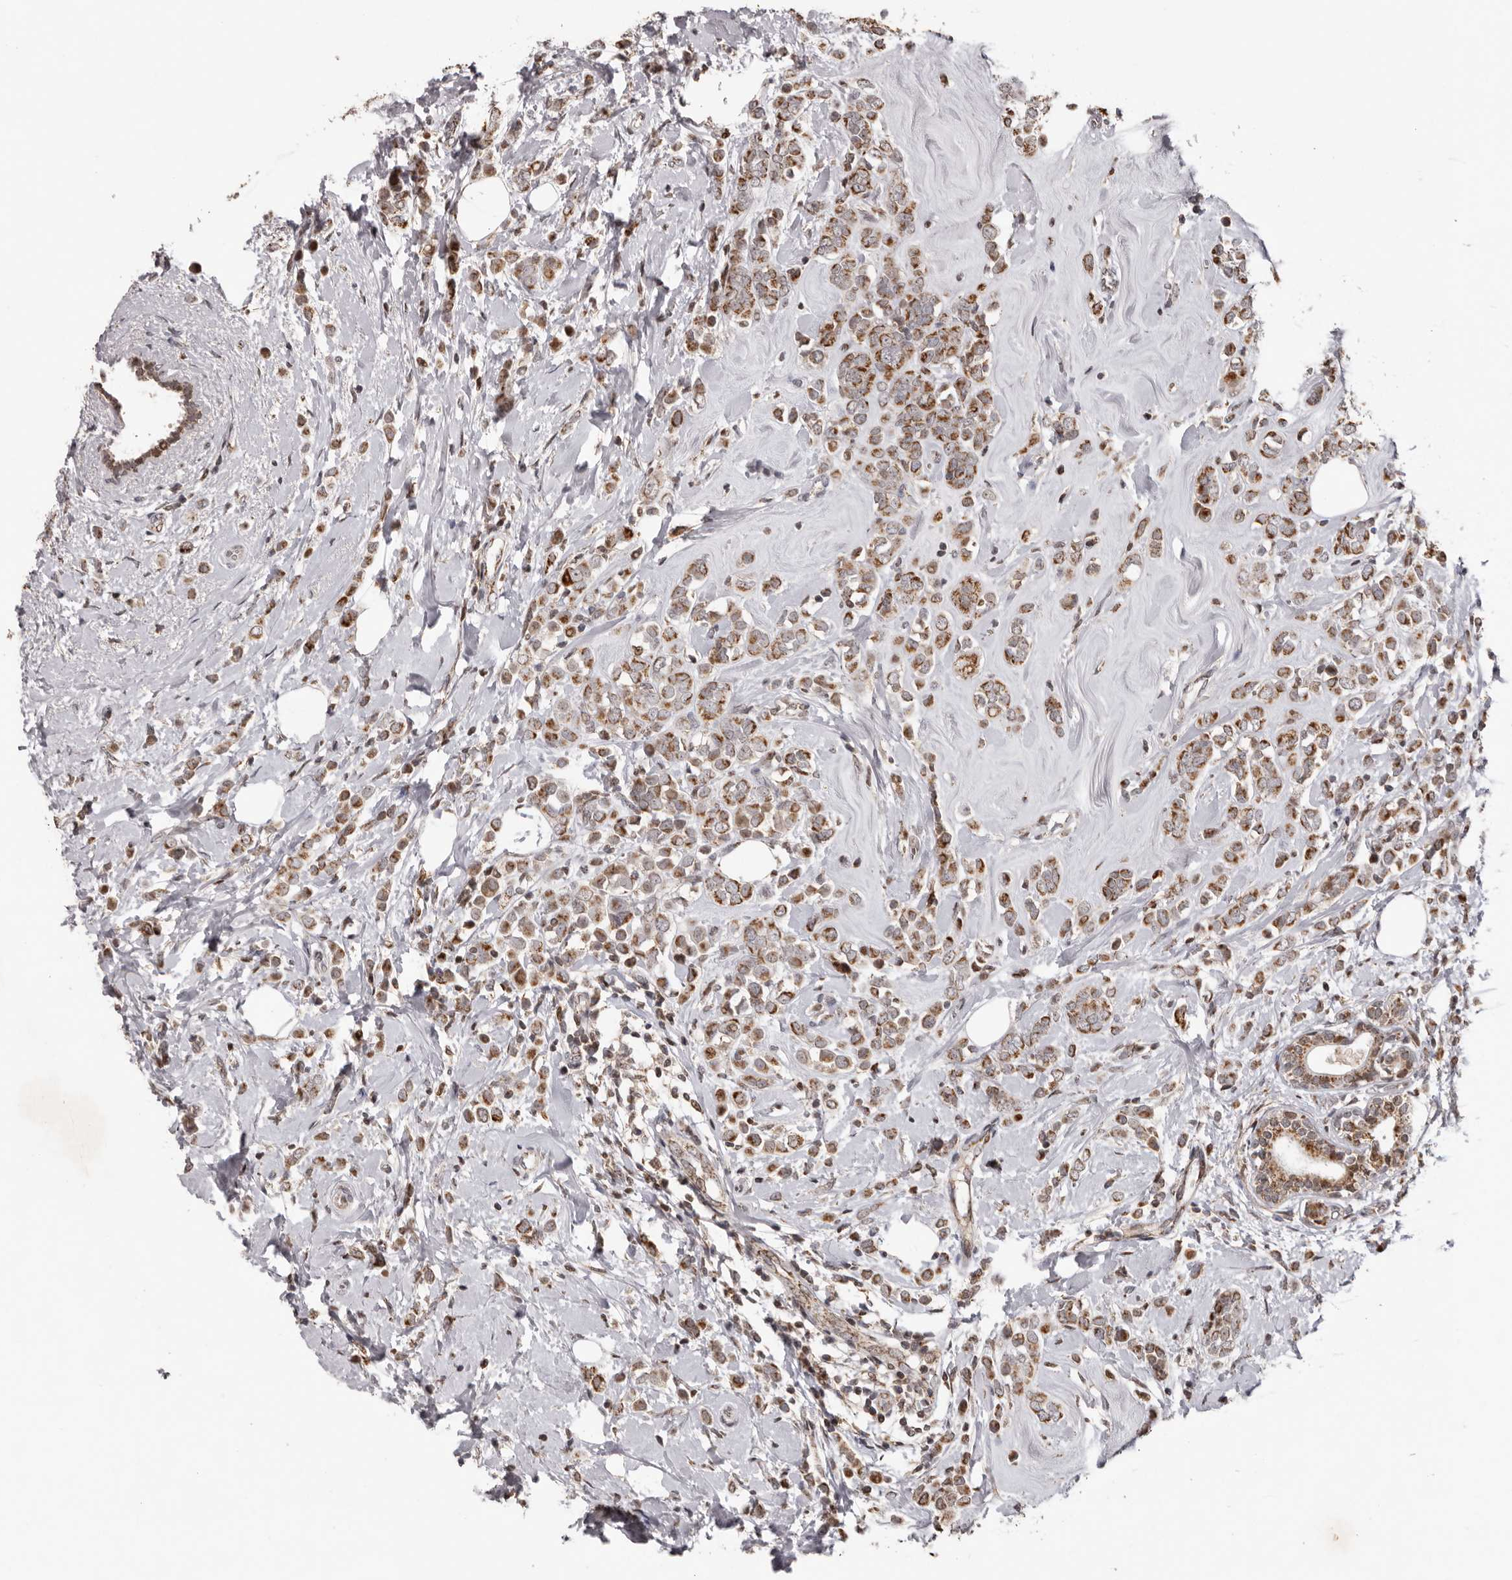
{"staining": {"intensity": "moderate", "quantity": ">75%", "location": "cytoplasmic/membranous"}, "tissue": "breast cancer", "cell_type": "Tumor cells", "image_type": "cancer", "snomed": [{"axis": "morphology", "description": "Lobular carcinoma"}, {"axis": "topography", "description": "Breast"}], "caption": "Human breast cancer stained with a protein marker demonstrates moderate staining in tumor cells.", "gene": "C17orf99", "patient": {"sex": "female", "age": 47}}